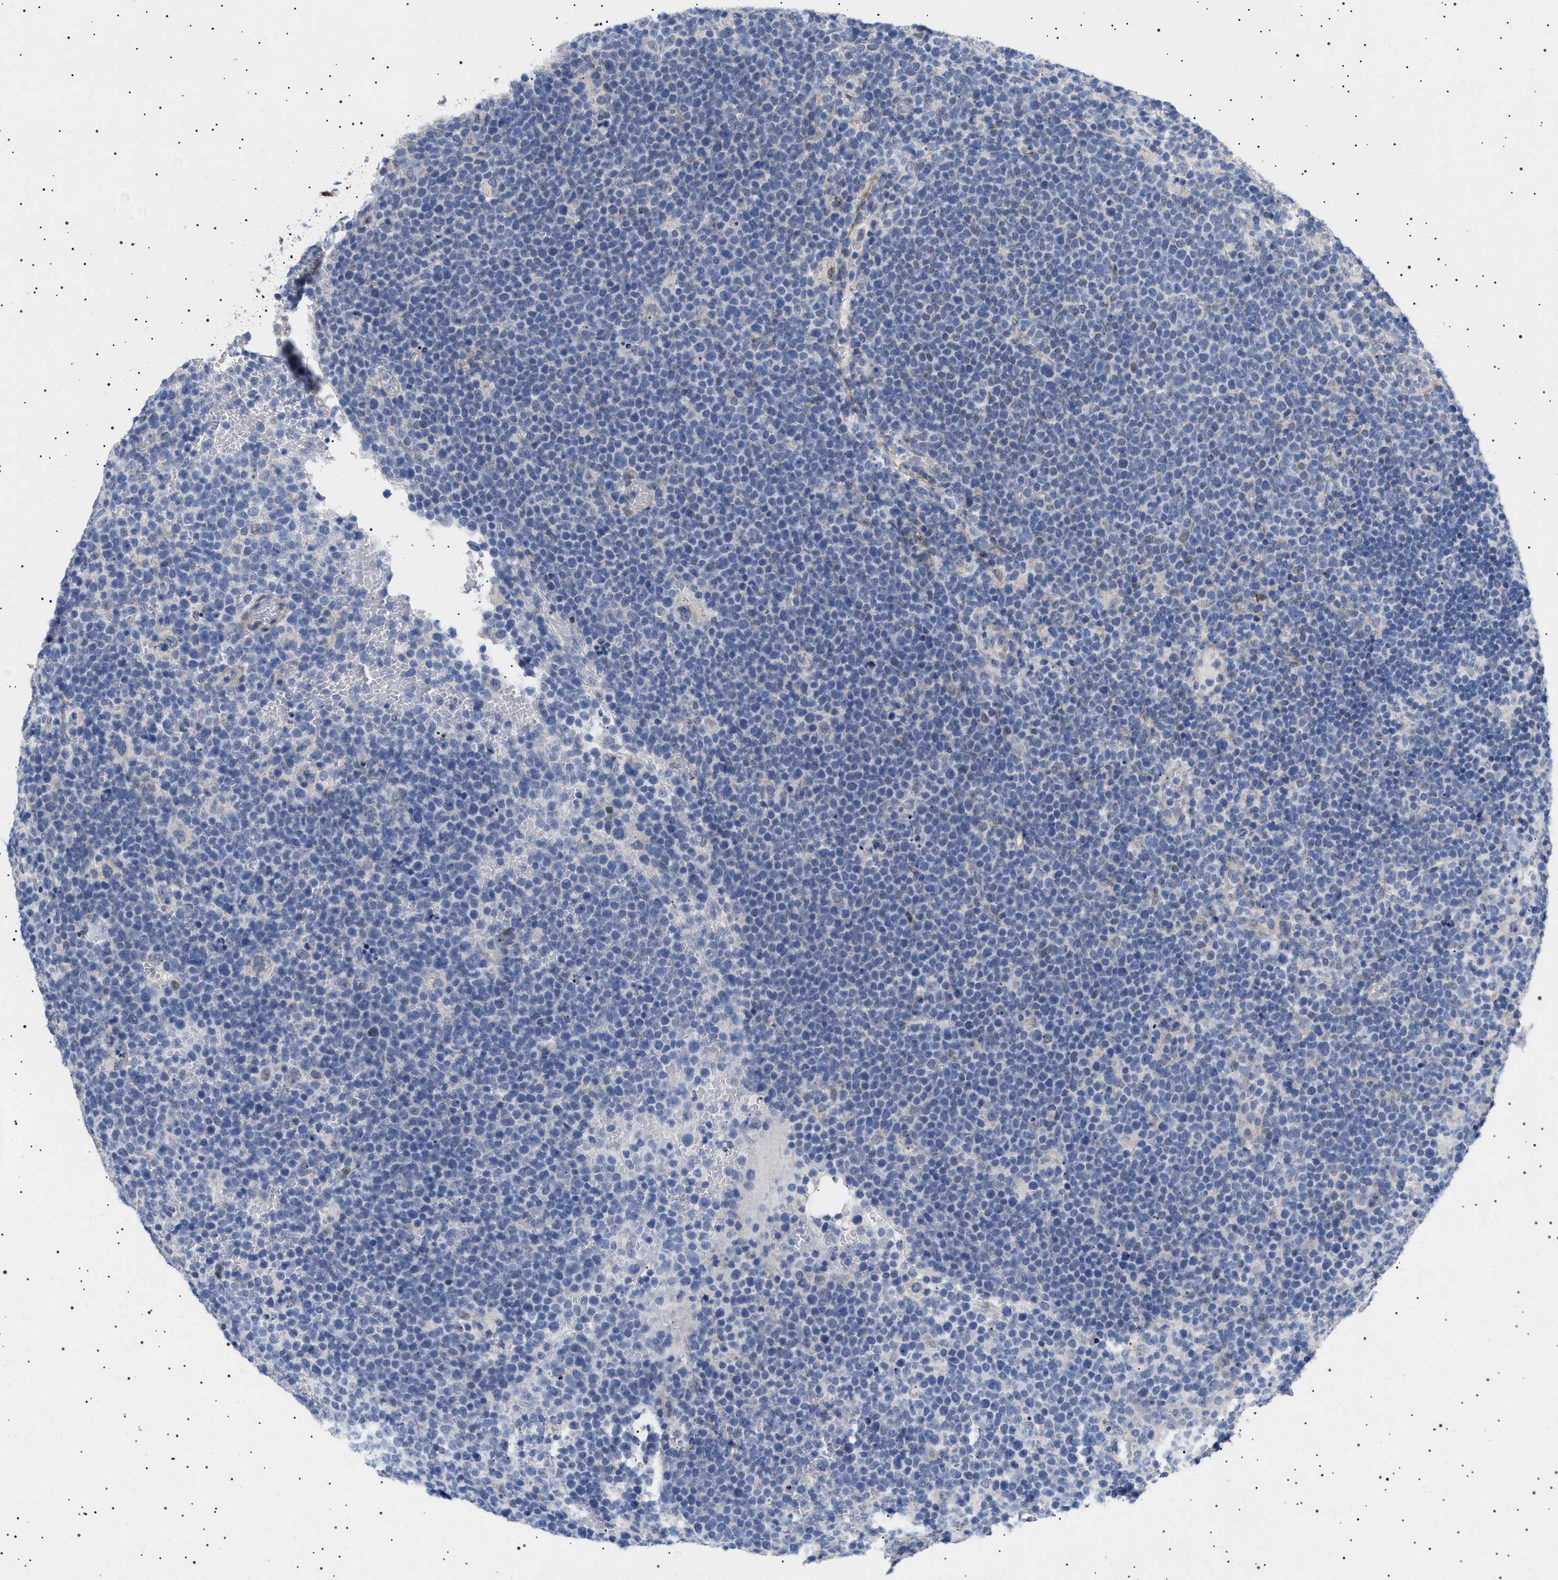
{"staining": {"intensity": "negative", "quantity": "none", "location": "none"}, "tissue": "lymphoma", "cell_type": "Tumor cells", "image_type": "cancer", "snomed": [{"axis": "morphology", "description": "Malignant lymphoma, non-Hodgkin's type, High grade"}, {"axis": "topography", "description": "Lymph node"}], "caption": "There is no significant staining in tumor cells of malignant lymphoma, non-Hodgkin's type (high-grade).", "gene": "HTR1A", "patient": {"sex": "male", "age": 61}}